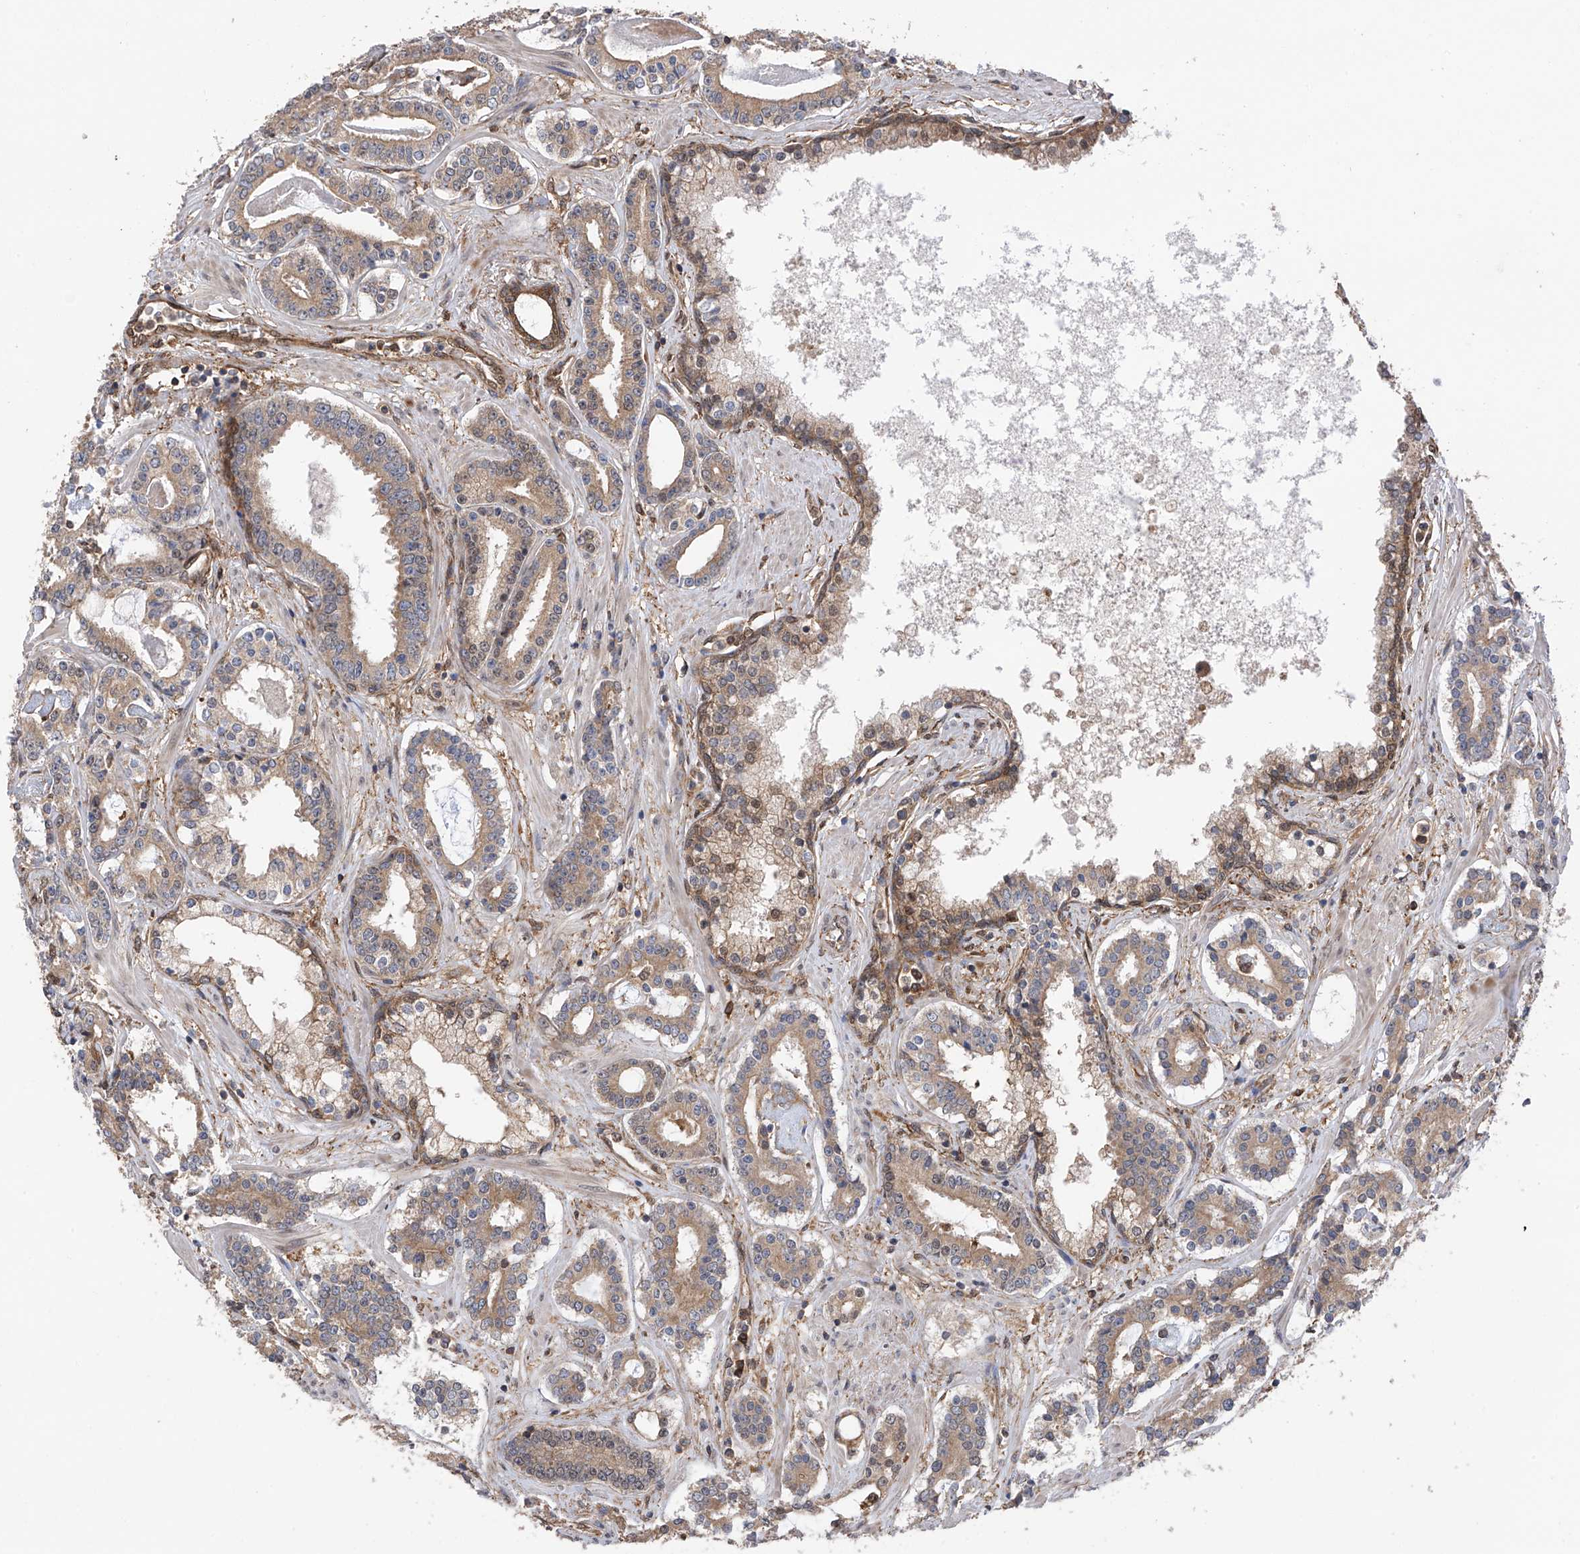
{"staining": {"intensity": "weak", "quantity": ">75%", "location": "cytoplasmic/membranous"}, "tissue": "prostate cancer", "cell_type": "Tumor cells", "image_type": "cancer", "snomed": [{"axis": "morphology", "description": "Adenocarcinoma, High grade"}, {"axis": "topography", "description": "Prostate"}], "caption": "Immunohistochemistry (IHC) photomicrograph of neoplastic tissue: human adenocarcinoma (high-grade) (prostate) stained using IHC exhibits low levels of weak protein expression localized specifically in the cytoplasmic/membranous of tumor cells, appearing as a cytoplasmic/membranous brown color.", "gene": "CHPF", "patient": {"sex": "male", "age": 58}}